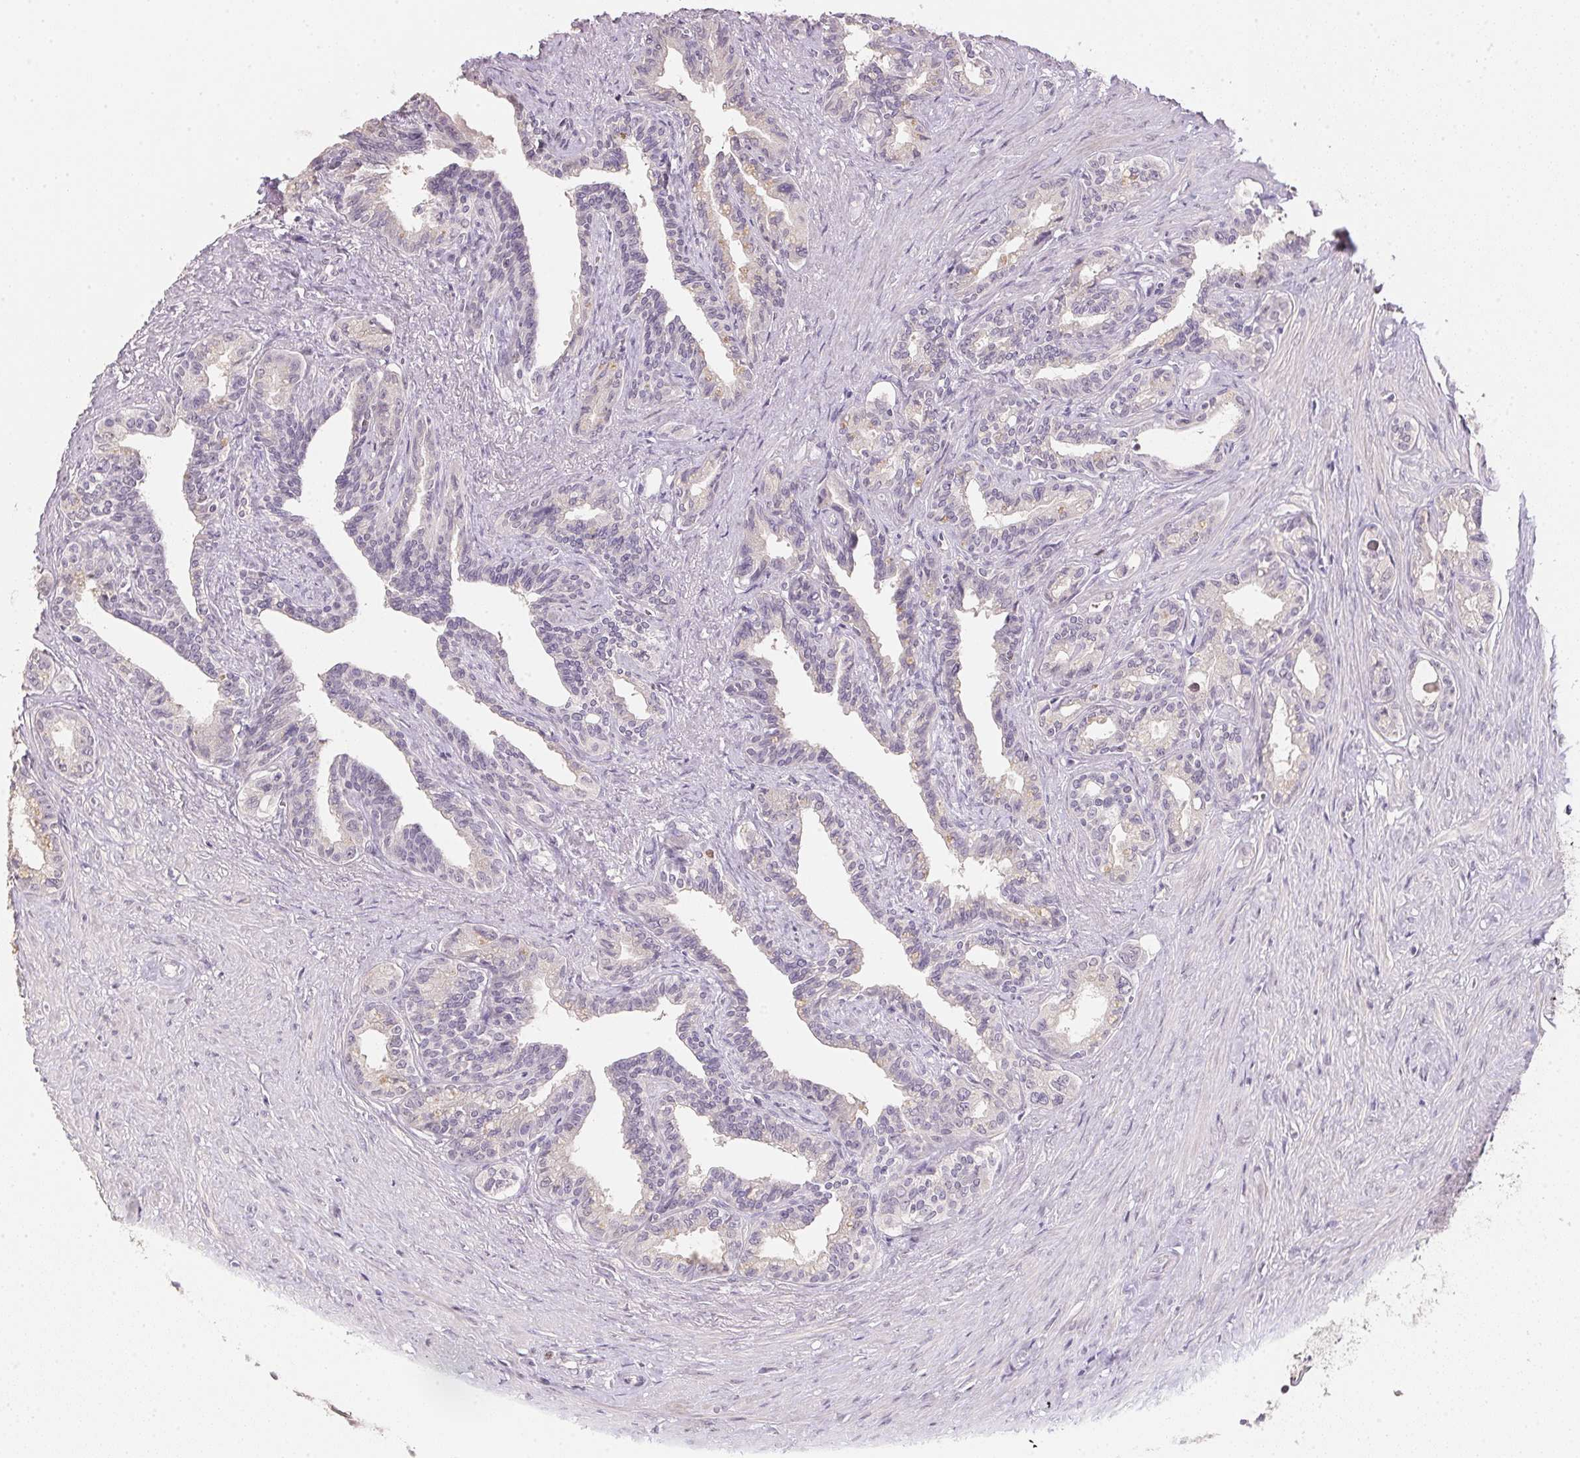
{"staining": {"intensity": "negative", "quantity": "none", "location": "none"}, "tissue": "seminal vesicle", "cell_type": "Glandular cells", "image_type": "normal", "snomed": [{"axis": "morphology", "description": "Normal tissue, NOS"}, {"axis": "morphology", "description": "Urothelial carcinoma, NOS"}, {"axis": "topography", "description": "Urinary bladder"}, {"axis": "topography", "description": "Seminal veicle"}], "caption": "High magnification brightfield microscopy of normal seminal vesicle stained with DAB (3,3'-diaminobenzidine) (brown) and counterstained with hematoxylin (blue): glandular cells show no significant staining. (Stains: DAB immunohistochemistry with hematoxylin counter stain, Microscopy: brightfield microscopy at high magnification).", "gene": "POLR3G", "patient": {"sex": "male", "age": 76}}